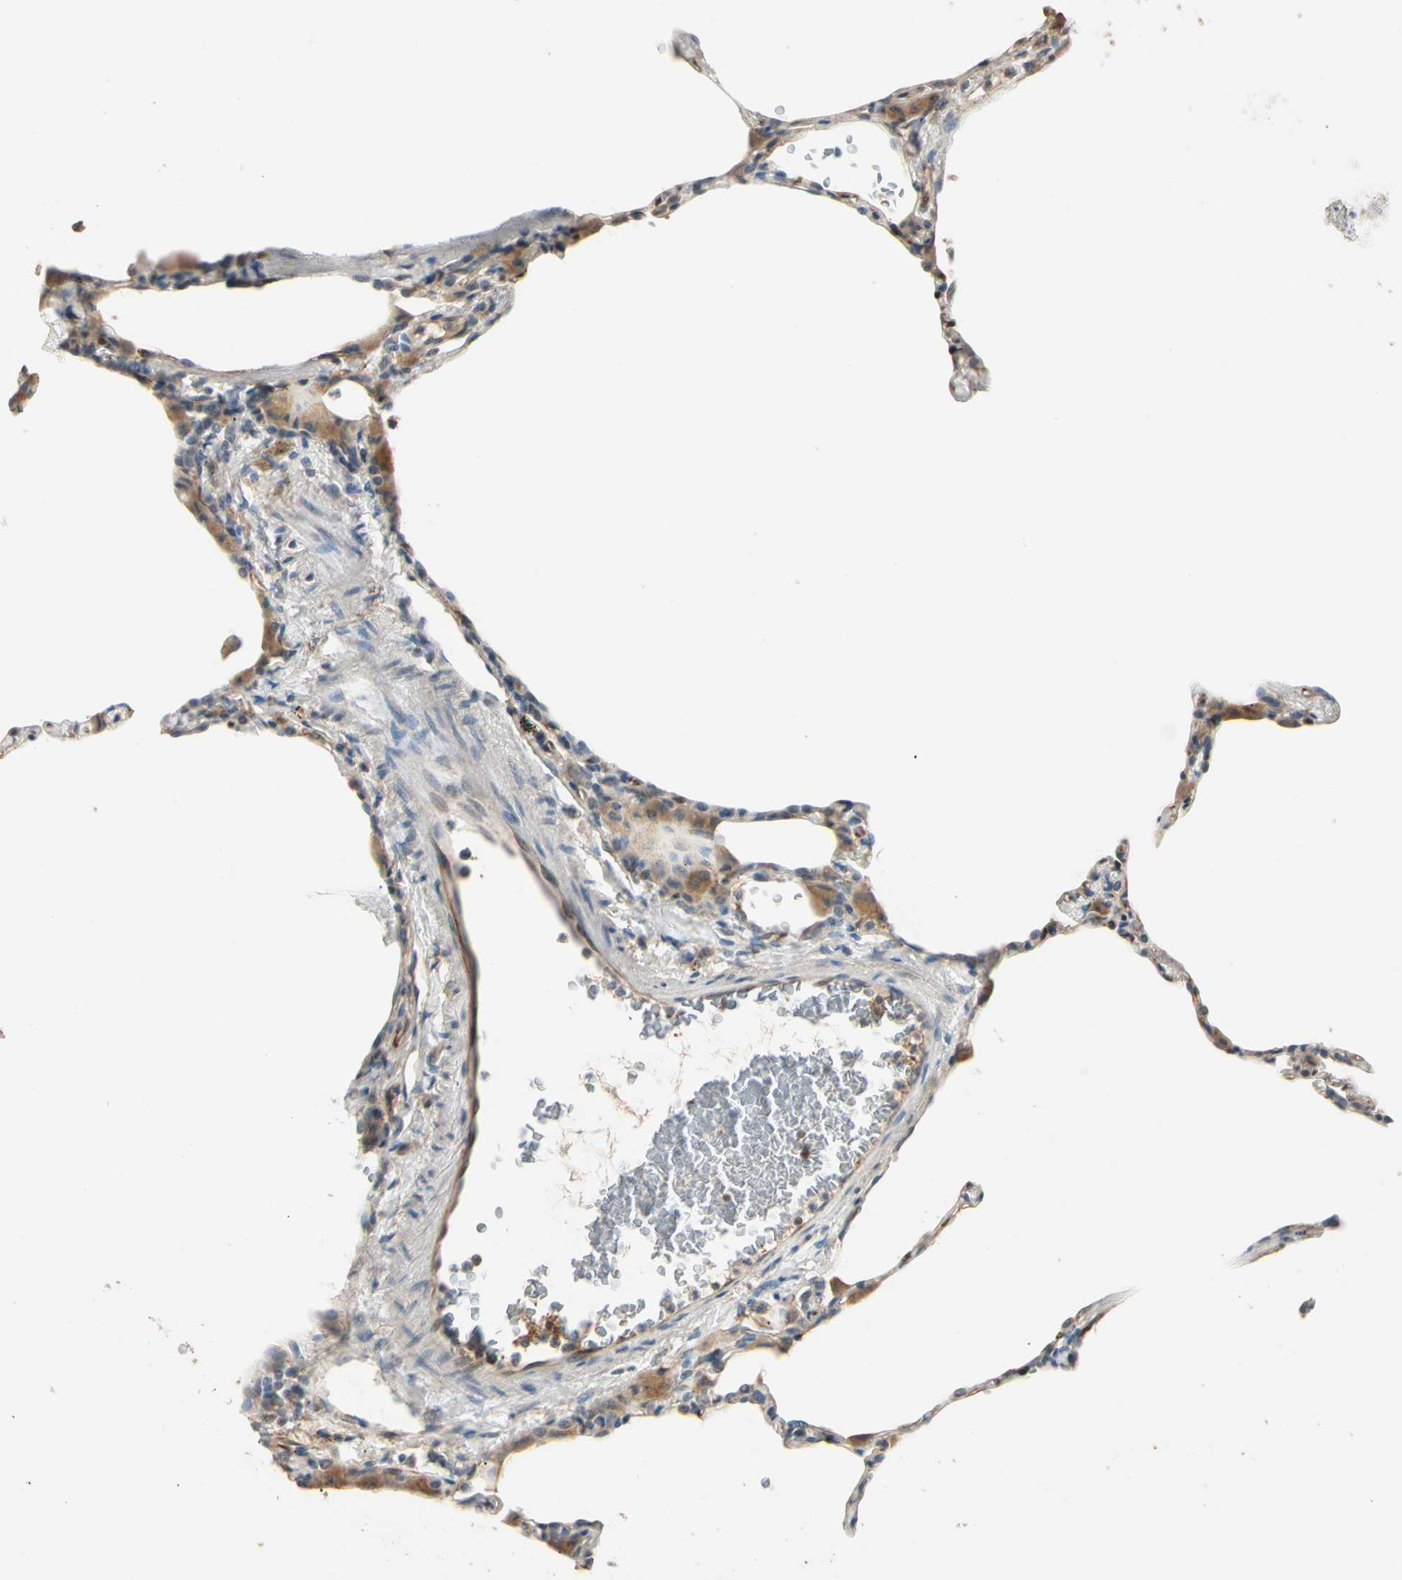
{"staining": {"intensity": "weak", "quantity": "25%-75%", "location": "cytoplasmic/membranous"}, "tissue": "lung", "cell_type": "Alveolar cells", "image_type": "normal", "snomed": [{"axis": "morphology", "description": "Normal tissue, NOS"}, {"axis": "topography", "description": "Lung"}], "caption": "Protein staining by immunohistochemistry (IHC) shows weak cytoplasmic/membranous expression in approximately 25%-75% of alveolar cells in normal lung.", "gene": "TASOR", "patient": {"sex": "female", "age": 49}}